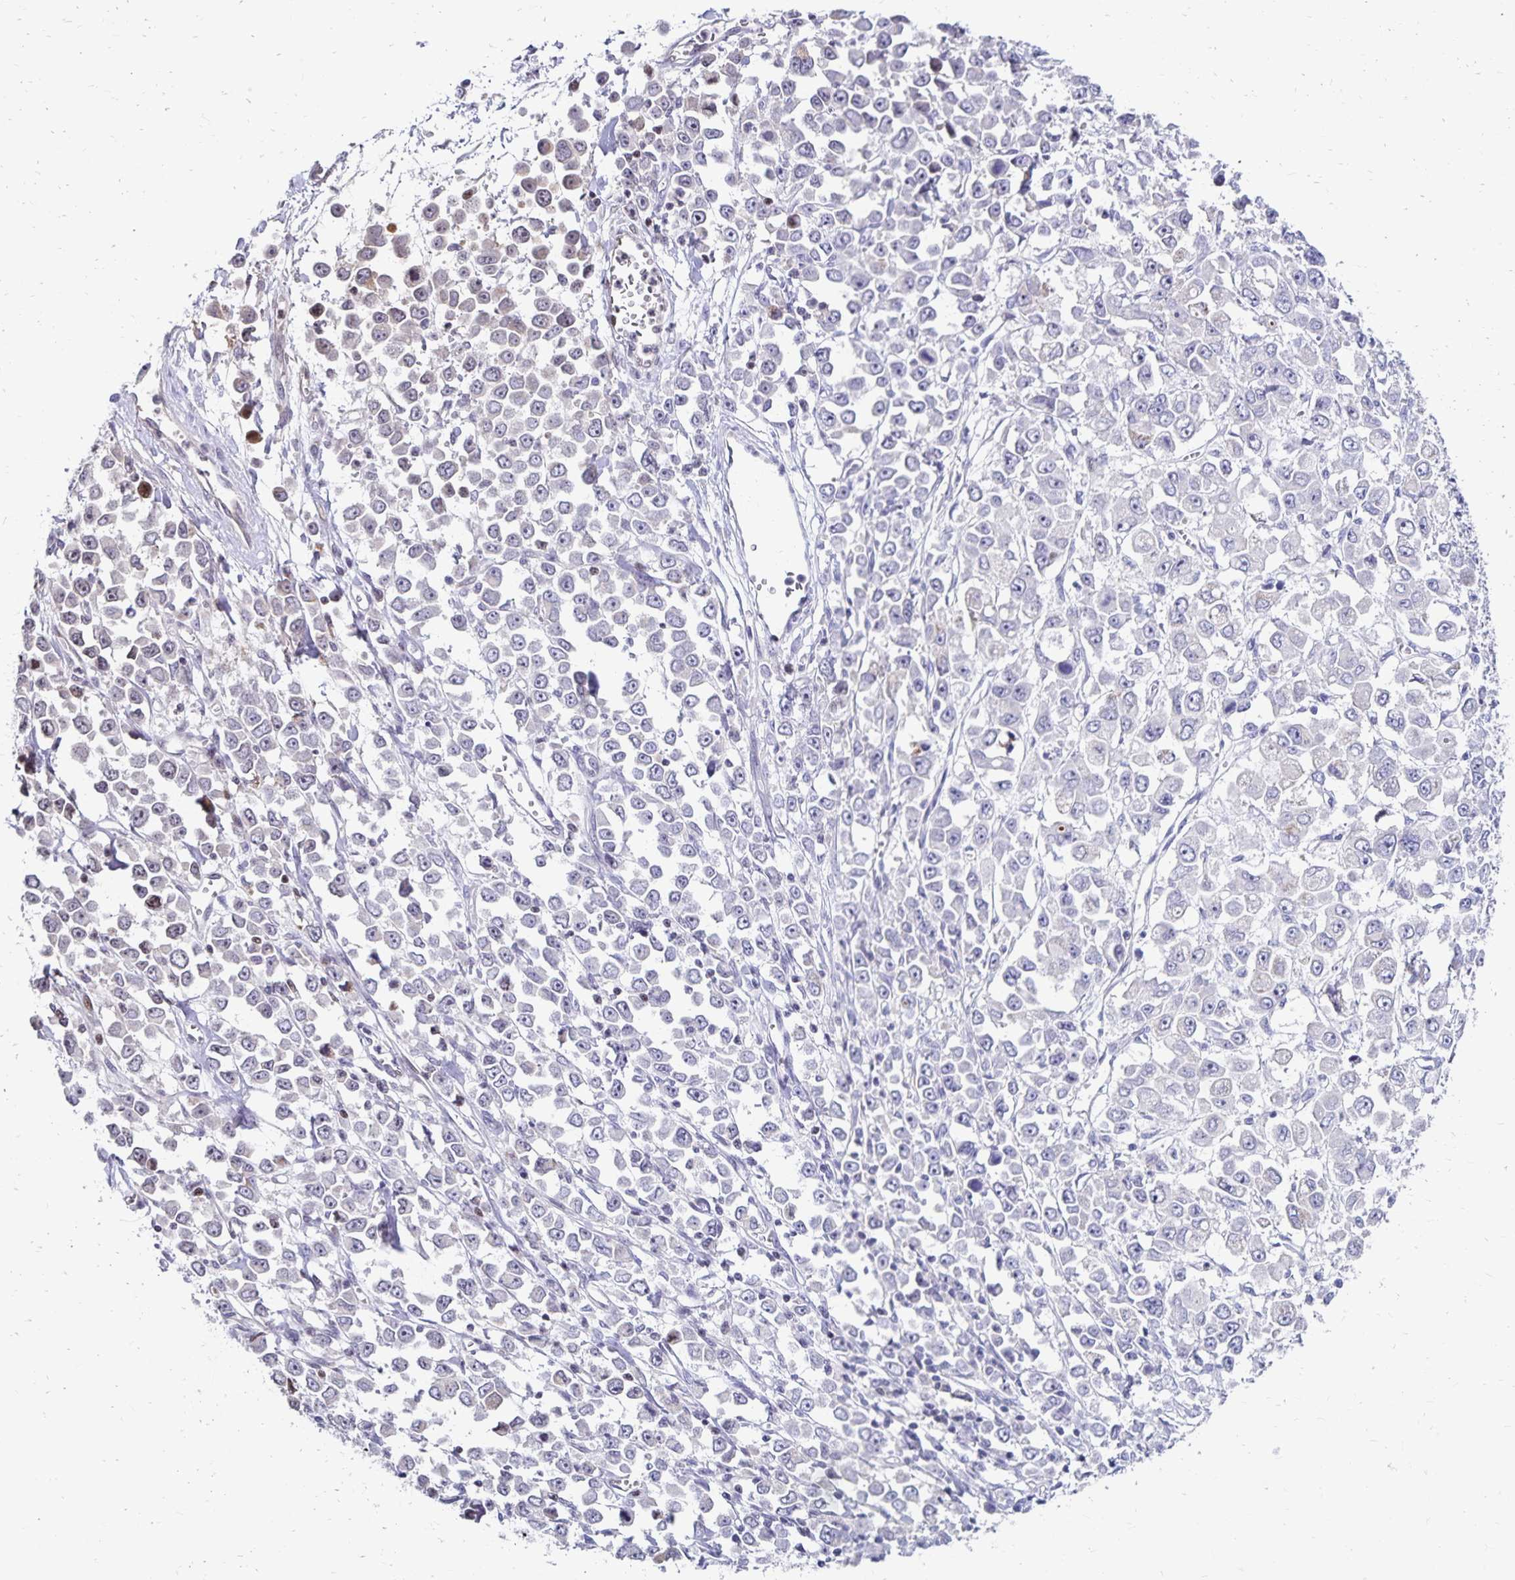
{"staining": {"intensity": "moderate", "quantity": "<25%", "location": "cytoplasmic/membranous"}, "tissue": "stomach cancer", "cell_type": "Tumor cells", "image_type": "cancer", "snomed": [{"axis": "morphology", "description": "Adenocarcinoma, NOS"}, {"axis": "topography", "description": "Stomach, upper"}], "caption": "A photomicrograph of human stomach cancer (adenocarcinoma) stained for a protein demonstrates moderate cytoplasmic/membranous brown staining in tumor cells.", "gene": "NECAP1", "patient": {"sex": "male", "age": 70}}